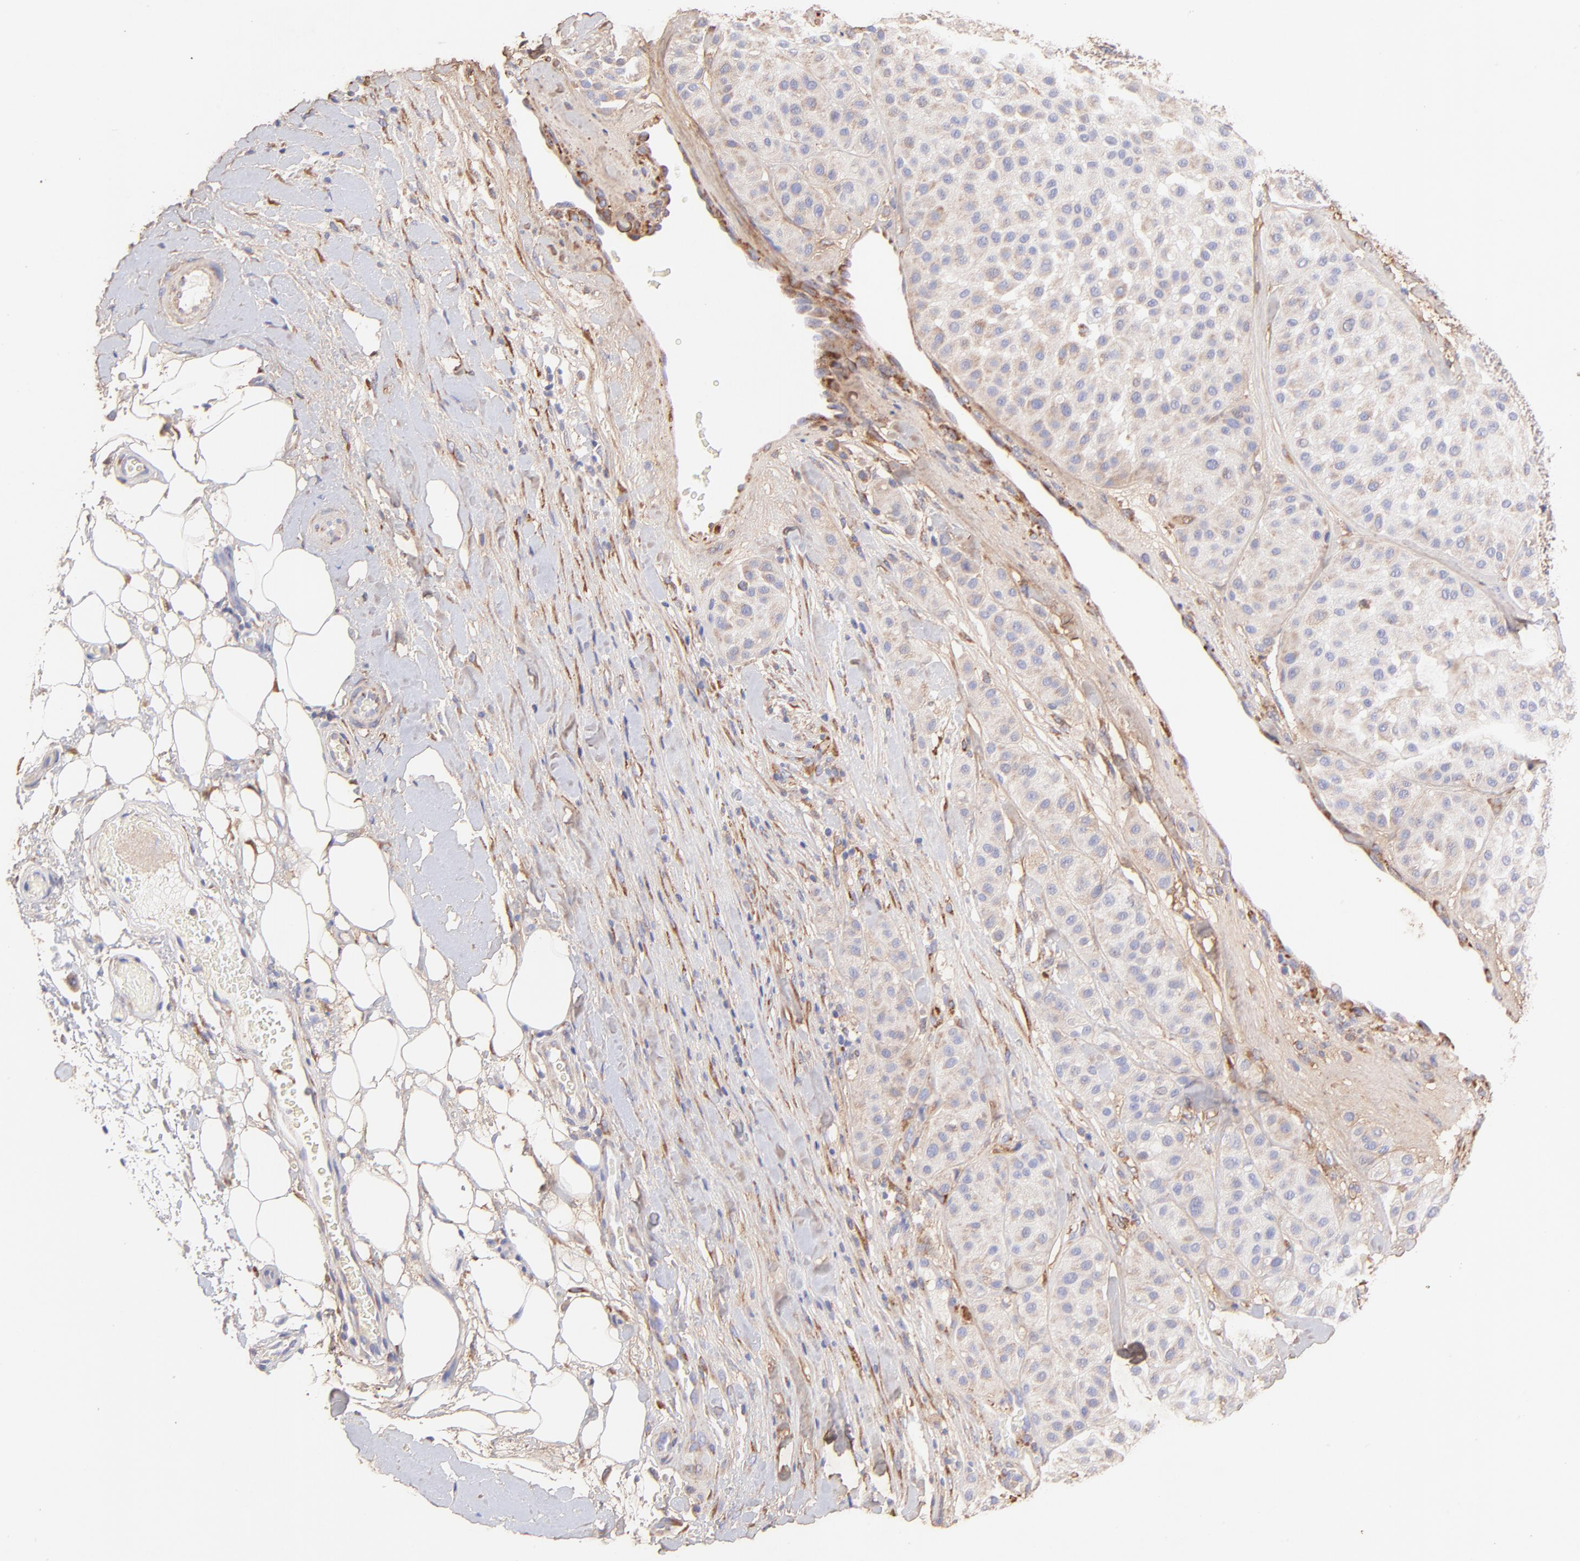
{"staining": {"intensity": "weak", "quantity": ">75%", "location": "cytoplasmic/membranous"}, "tissue": "melanoma", "cell_type": "Tumor cells", "image_type": "cancer", "snomed": [{"axis": "morphology", "description": "Normal tissue, NOS"}, {"axis": "morphology", "description": "Malignant melanoma, Metastatic site"}, {"axis": "topography", "description": "Skin"}], "caption": "The histopathology image exhibits a brown stain indicating the presence of a protein in the cytoplasmic/membranous of tumor cells in malignant melanoma (metastatic site). (brown staining indicates protein expression, while blue staining denotes nuclei).", "gene": "BGN", "patient": {"sex": "male", "age": 41}}